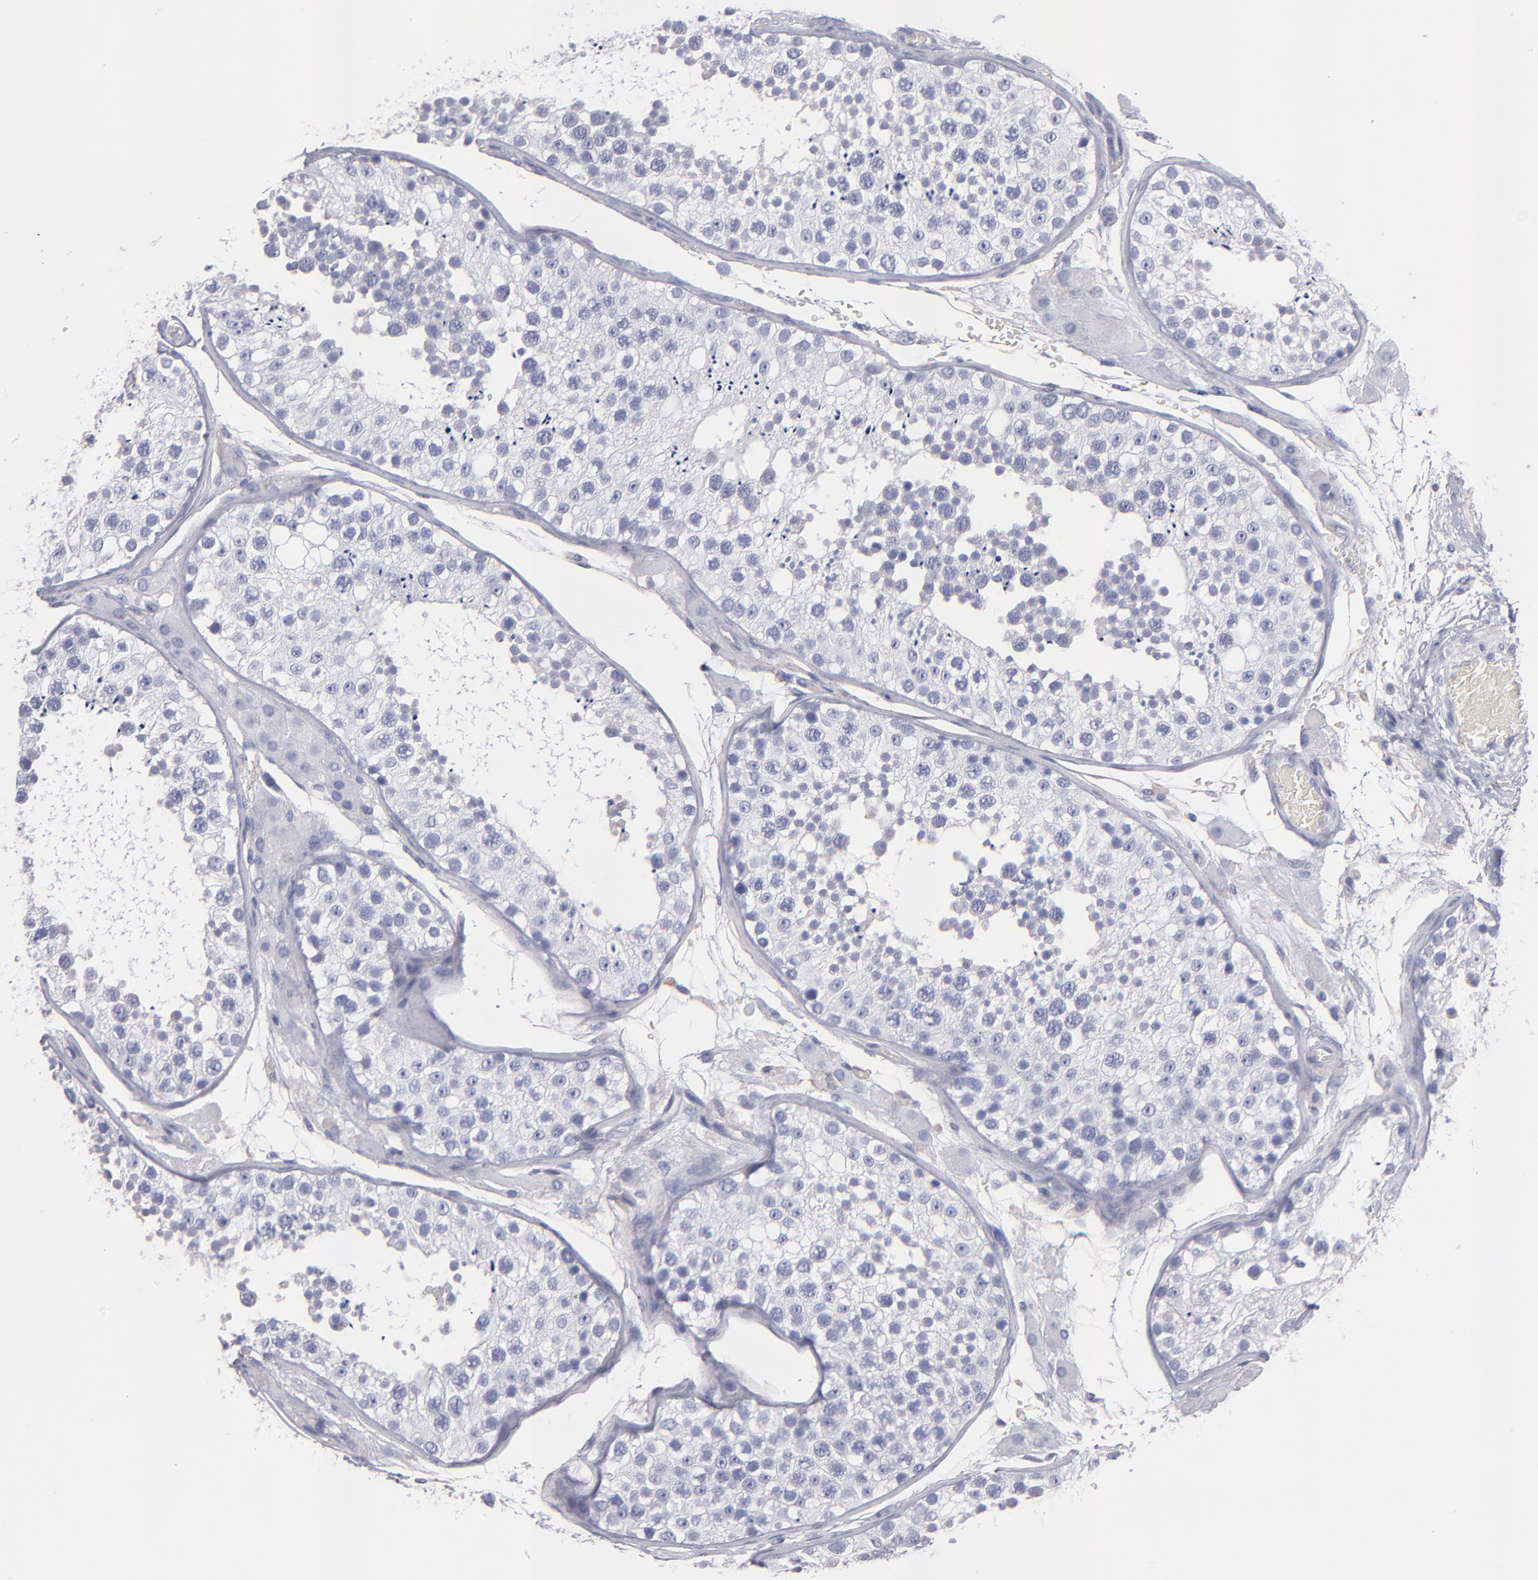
{"staining": {"intensity": "negative", "quantity": "none", "location": "none"}, "tissue": "testis", "cell_type": "Cells in seminiferous ducts", "image_type": "normal", "snomed": [{"axis": "morphology", "description": "Normal tissue, NOS"}, {"axis": "topography", "description": "Testis"}], "caption": "High magnification brightfield microscopy of normal testis stained with DAB (brown) and counterstained with hematoxylin (blue): cells in seminiferous ducts show no significant expression. (DAB (3,3'-diaminobenzidine) IHC with hematoxylin counter stain).", "gene": "MB", "patient": {"sex": "male", "age": 26}}